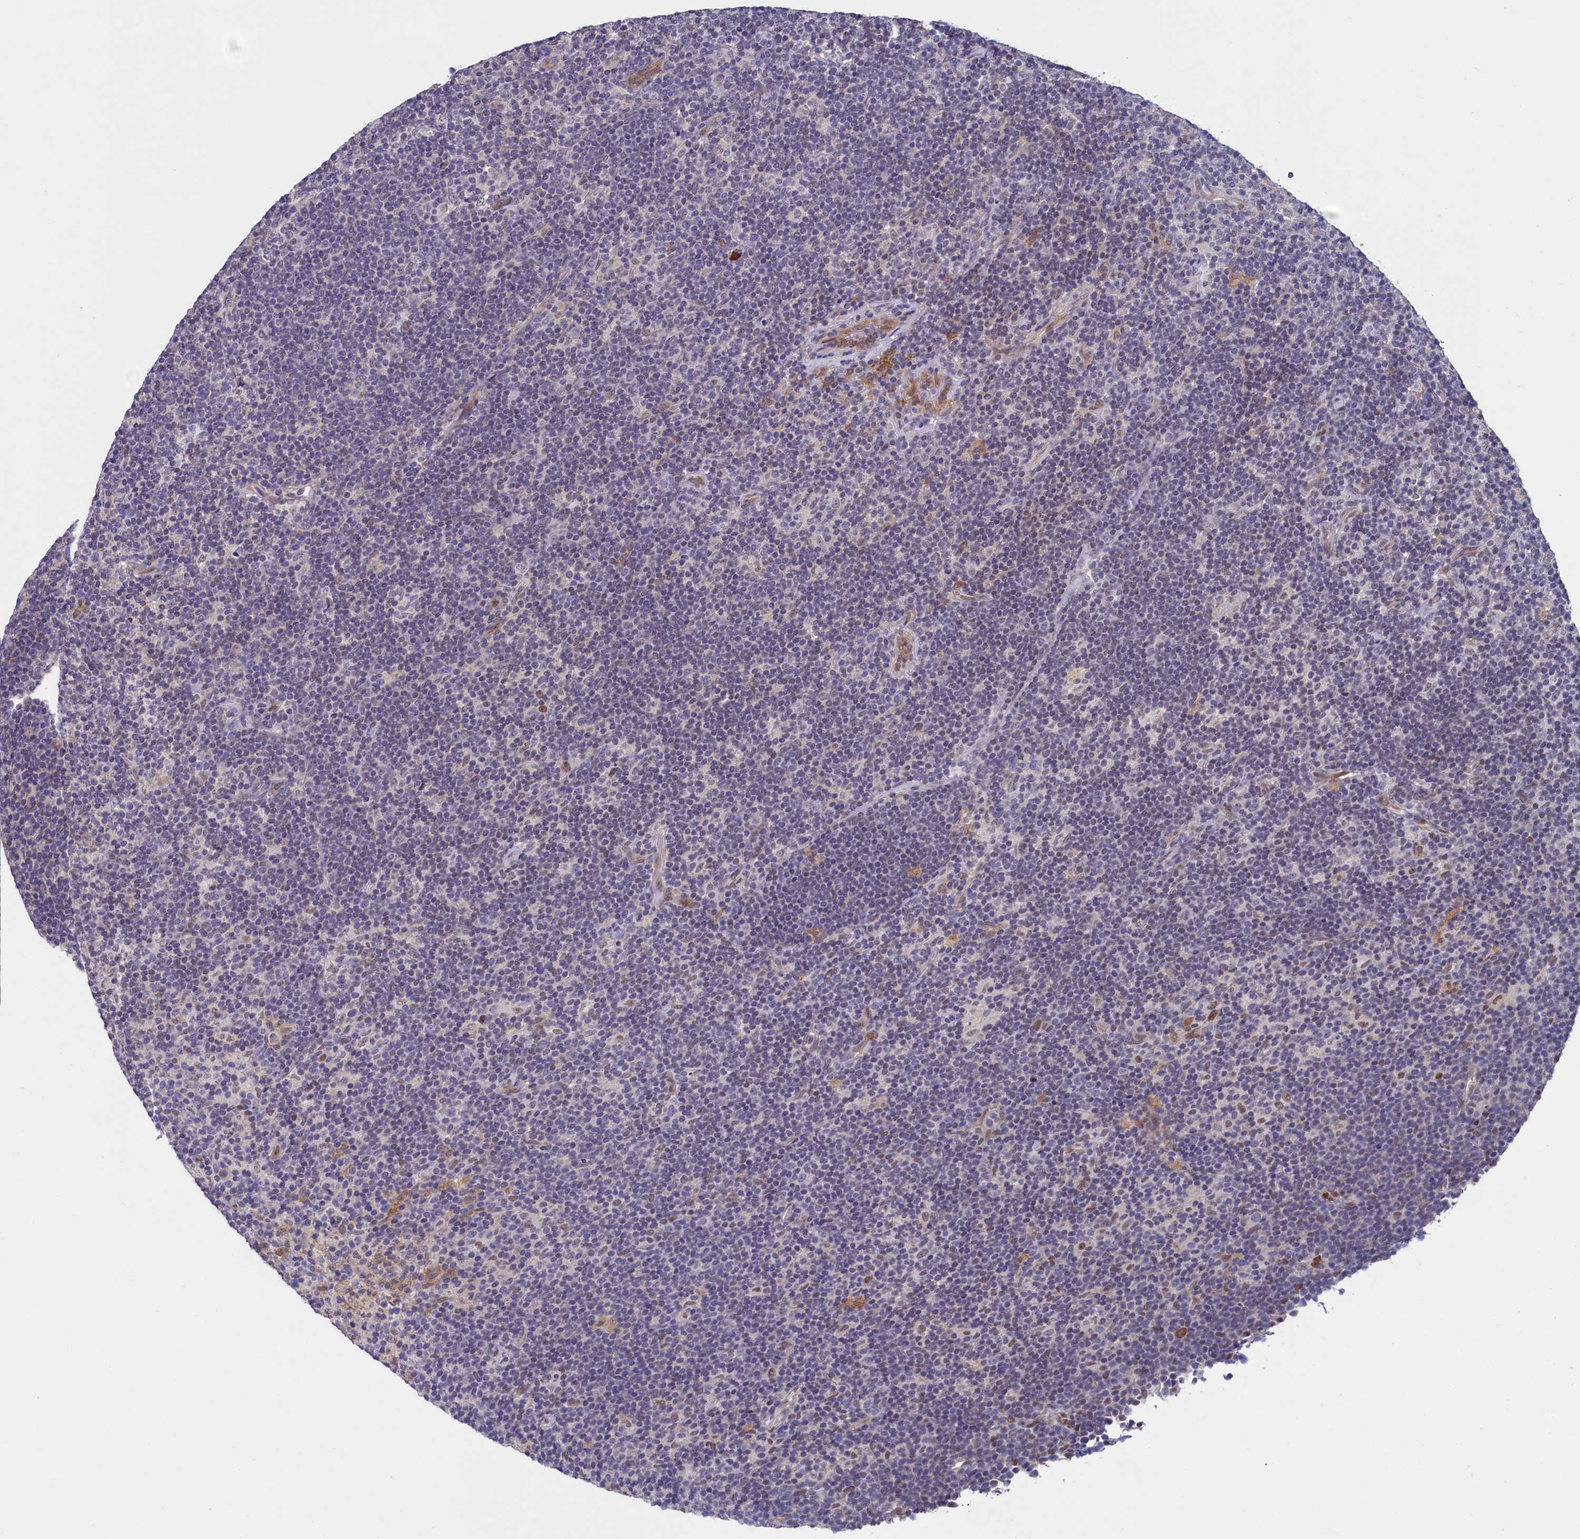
{"staining": {"intensity": "negative", "quantity": "none", "location": "none"}, "tissue": "lymphoma", "cell_type": "Tumor cells", "image_type": "cancer", "snomed": [{"axis": "morphology", "description": "Hodgkin's disease, NOS"}, {"axis": "topography", "description": "Lymph node"}], "caption": "High power microscopy image of an IHC micrograph of lymphoma, revealing no significant staining in tumor cells.", "gene": "FLYWCH2", "patient": {"sex": "female", "age": 57}}